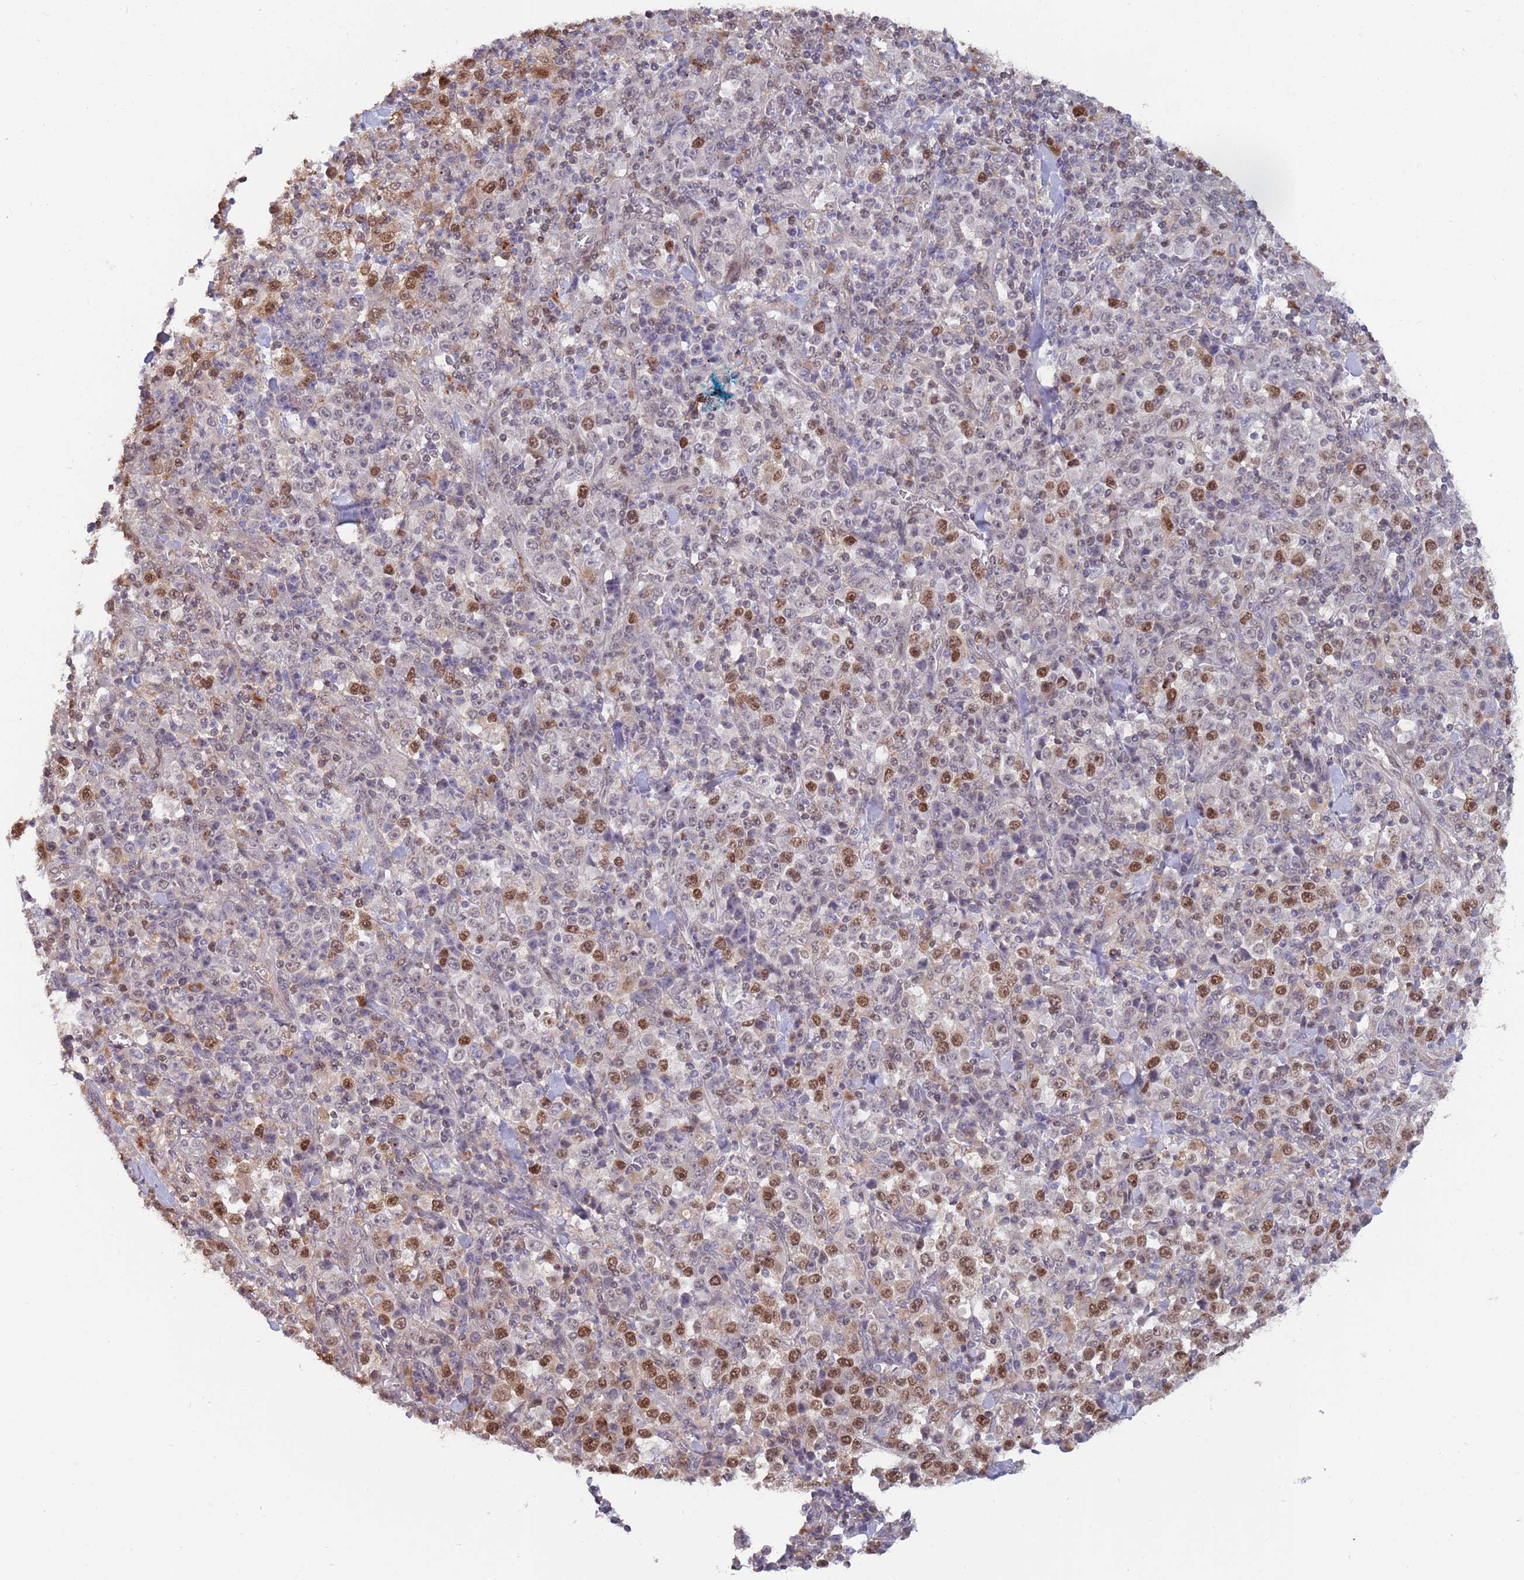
{"staining": {"intensity": "moderate", "quantity": "25%-75%", "location": "nuclear"}, "tissue": "stomach cancer", "cell_type": "Tumor cells", "image_type": "cancer", "snomed": [{"axis": "morphology", "description": "Normal tissue, NOS"}, {"axis": "morphology", "description": "Adenocarcinoma, NOS"}, {"axis": "topography", "description": "Stomach, upper"}, {"axis": "topography", "description": "Stomach"}], "caption": "Brown immunohistochemical staining in stomach cancer reveals moderate nuclear staining in approximately 25%-75% of tumor cells. Using DAB (3,3'-diaminobenzidine) (brown) and hematoxylin (blue) stains, captured at high magnification using brightfield microscopy.", "gene": "SALL1", "patient": {"sex": "male", "age": 59}}